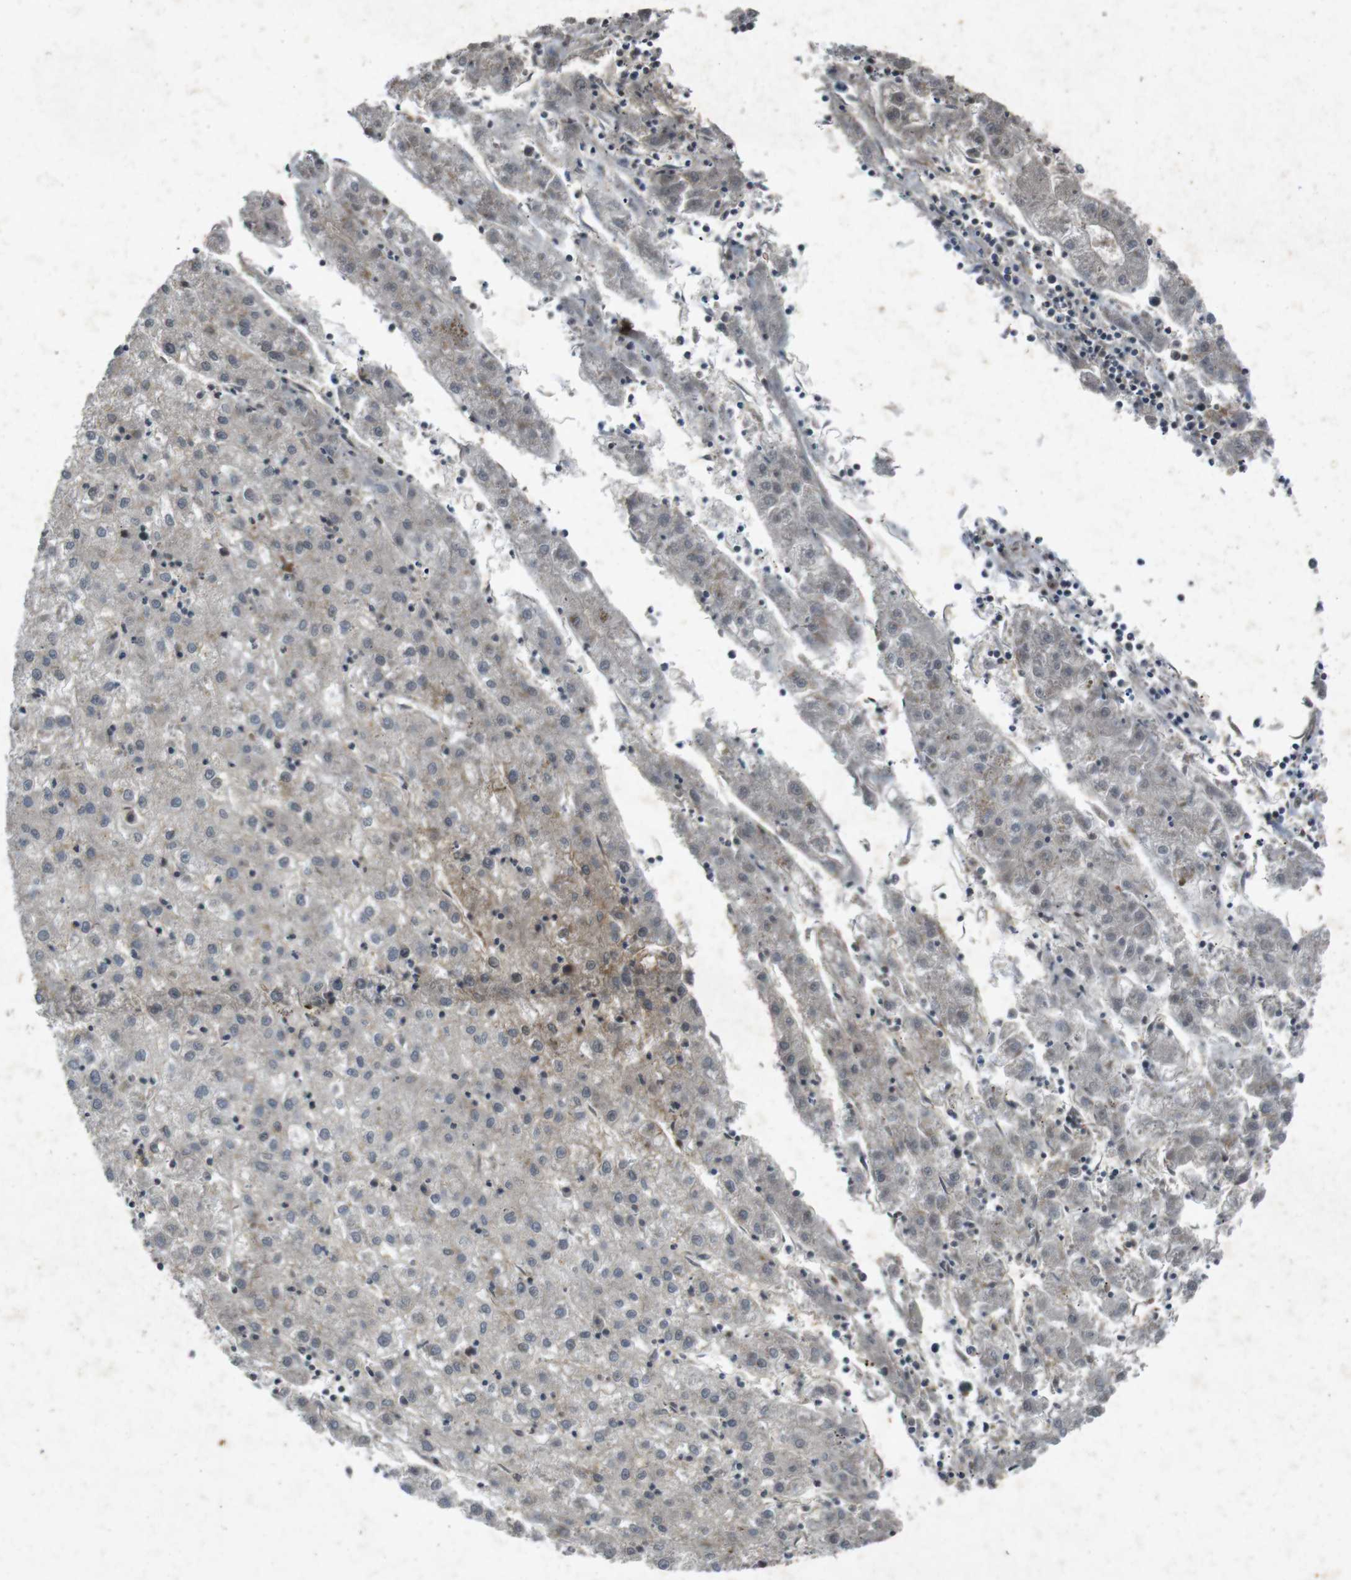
{"staining": {"intensity": "negative", "quantity": "none", "location": "none"}, "tissue": "liver cancer", "cell_type": "Tumor cells", "image_type": "cancer", "snomed": [{"axis": "morphology", "description": "Carcinoma, Hepatocellular, NOS"}, {"axis": "topography", "description": "Liver"}], "caption": "There is no significant positivity in tumor cells of liver cancer. The staining was performed using DAB to visualize the protein expression in brown, while the nuclei were stained in blue with hematoxylin (Magnification: 20x).", "gene": "FLCN", "patient": {"sex": "male", "age": 72}}